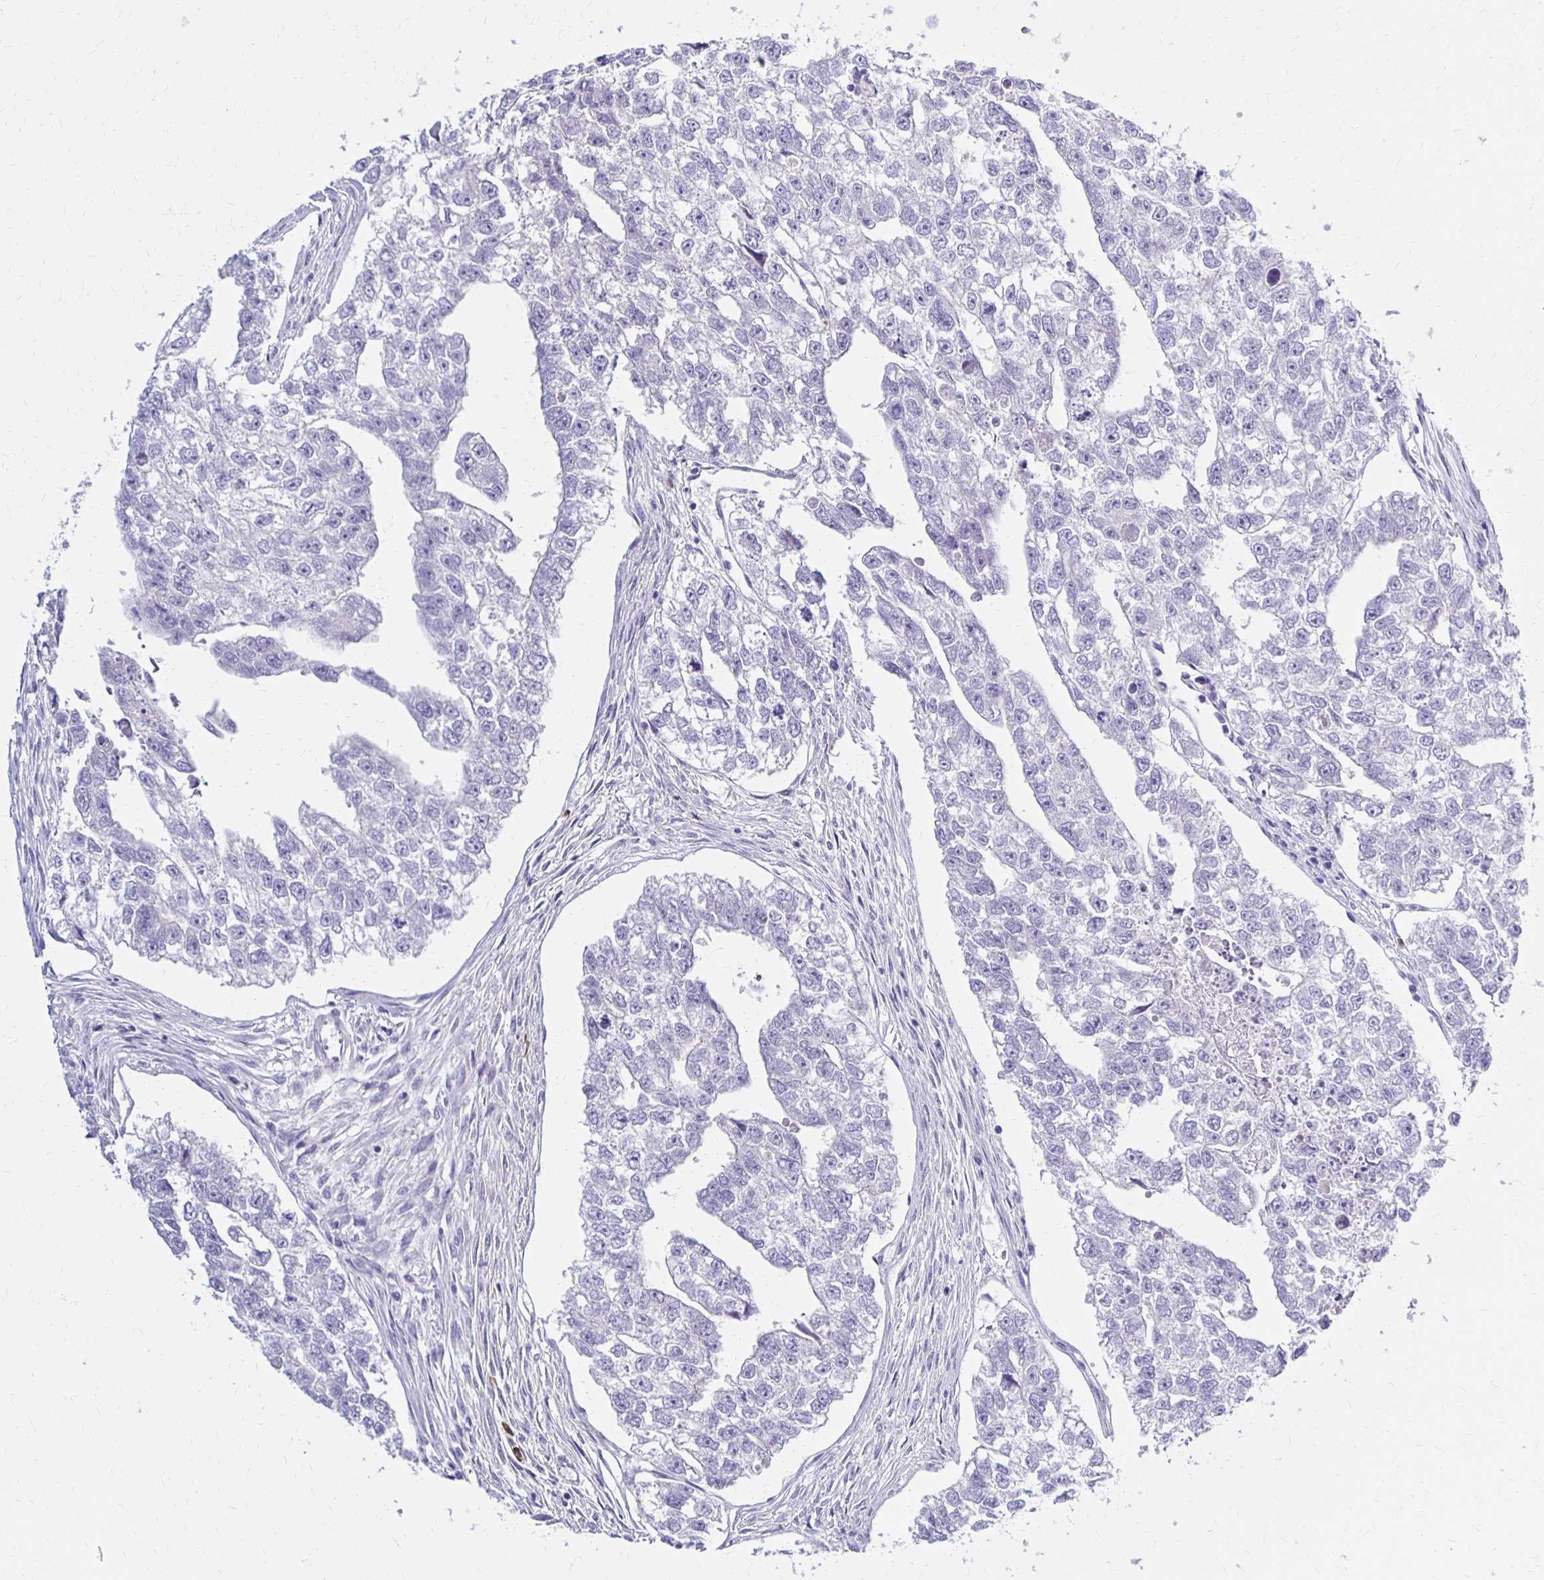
{"staining": {"intensity": "negative", "quantity": "none", "location": "none"}, "tissue": "testis cancer", "cell_type": "Tumor cells", "image_type": "cancer", "snomed": [{"axis": "morphology", "description": "Carcinoma, Embryonal, NOS"}, {"axis": "morphology", "description": "Teratoma, malignant, NOS"}, {"axis": "topography", "description": "Testis"}], "caption": "A photomicrograph of human embryonal carcinoma (testis) is negative for staining in tumor cells.", "gene": "FNTB", "patient": {"sex": "male", "age": 44}}